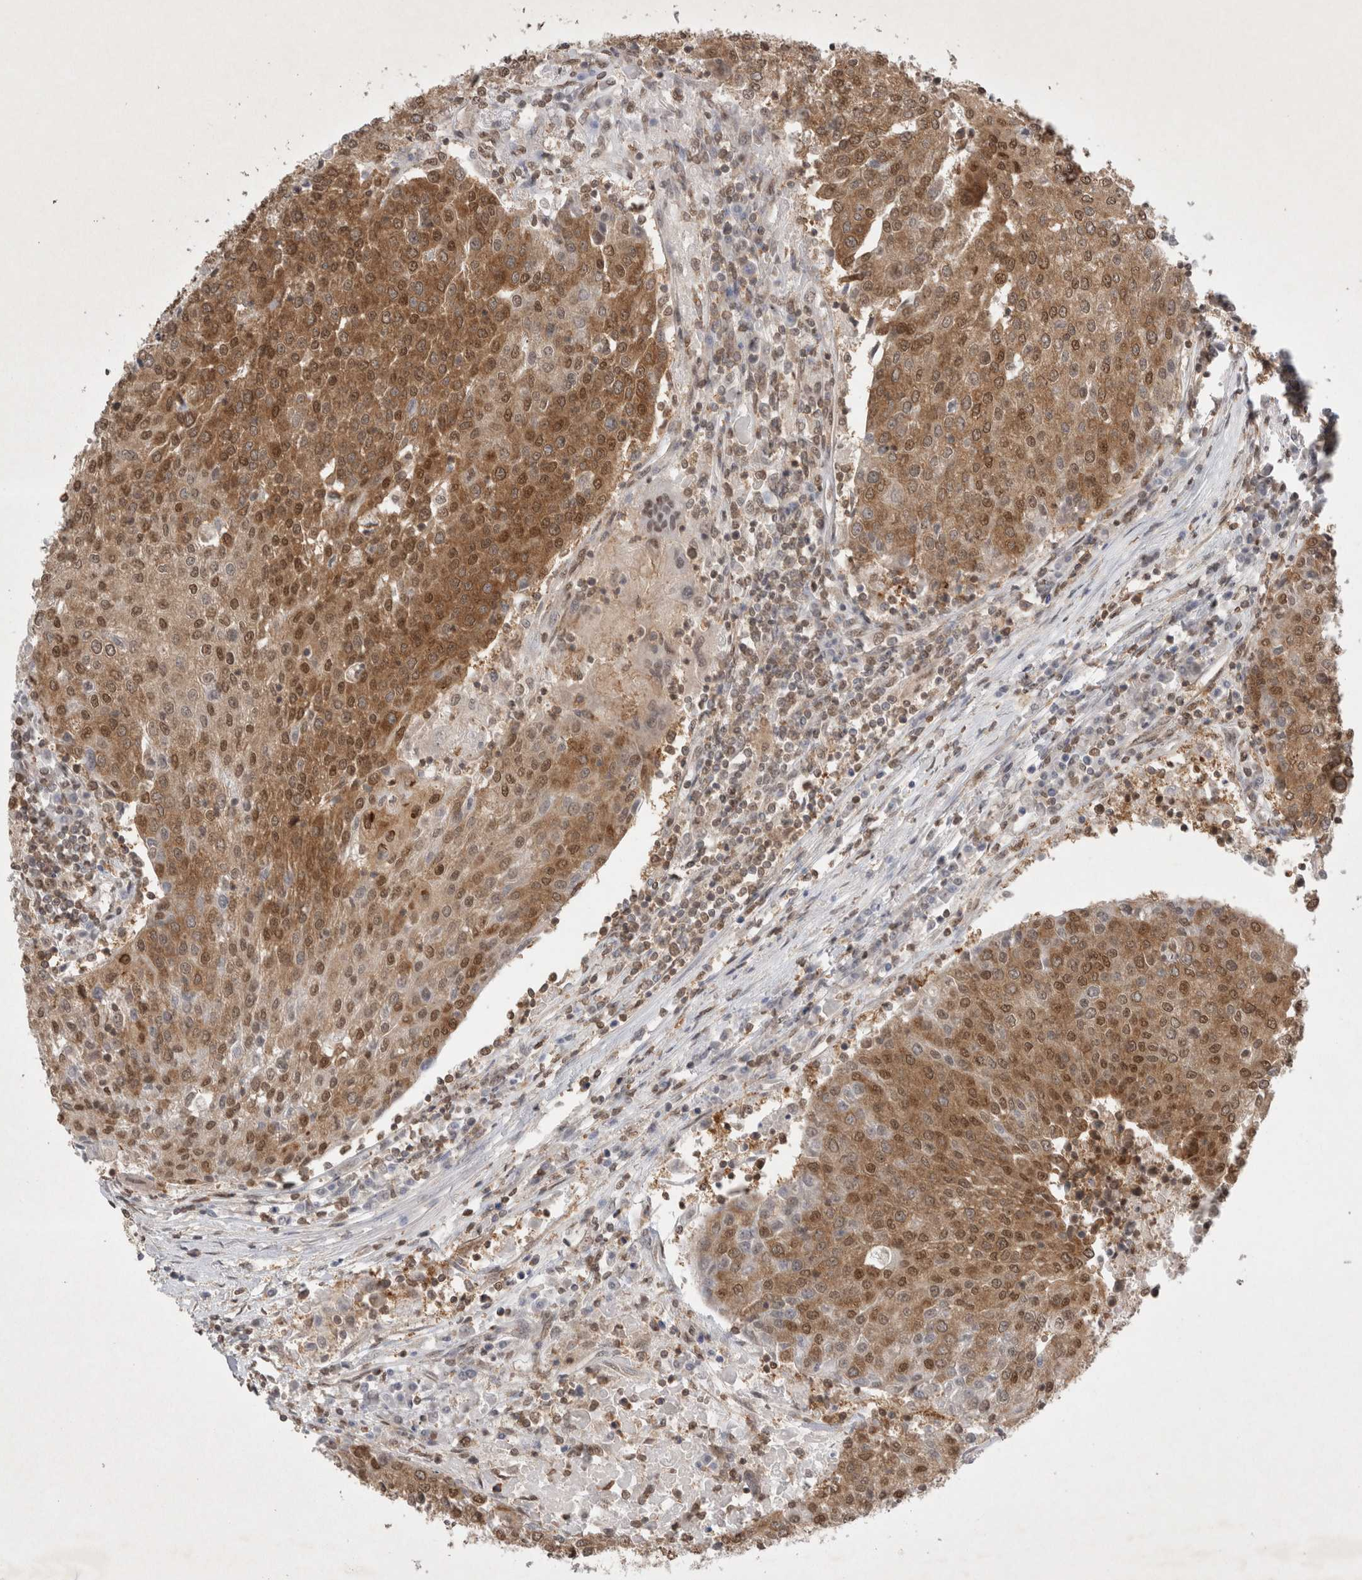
{"staining": {"intensity": "moderate", "quantity": ">75%", "location": "cytoplasmic/membranous,nuclear"}, "tissue": "urothelial cancer", "cell_type": "Tumor cells", "image_type": "cancer", "snomed": [{"axis": "morphology", "description": "Urothelial carcinoma, High grade"}, {"axis": "topography", "description": "Urinary bladder"}], "caption": "Immunohistochemical staining of human urothelial cancer shows medium levels of moderate cytoplasmic/membranous and nuclear protein expression in approximately >75% of tumor cells. (DAB IHC, brown staining for protein, blue staining for nuclei).", "gene": "WIPF2", "patient": {"sex": "female", "age": 85}}